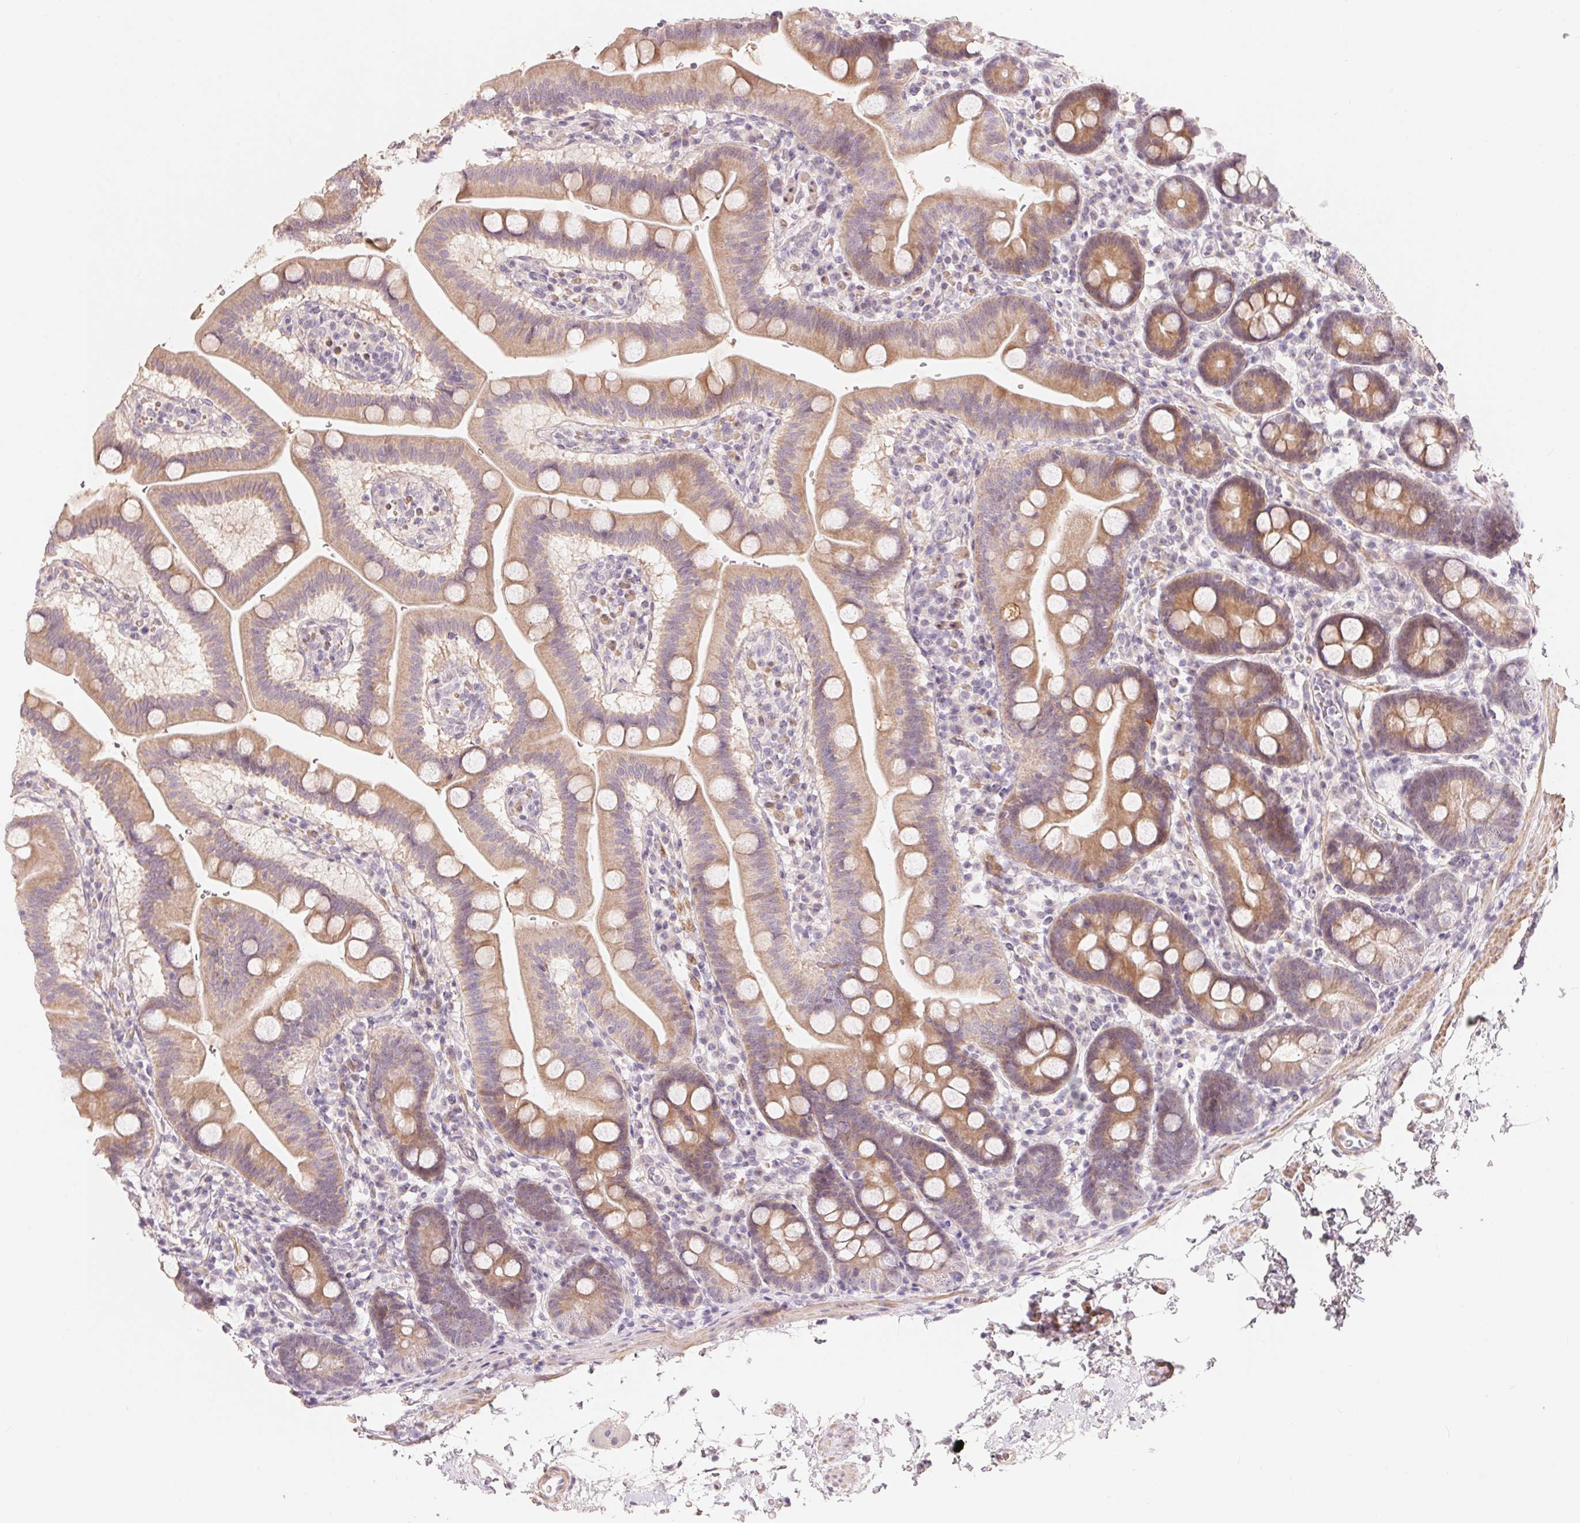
{"staining": {"intensity": "moderate", "quantity": "25%-75%", "location": "cytoplasmic/membranous"}, "tissue": "duodenum", "cell_type": "Glandular cells", "image_type": "normal", "snomed": [{"axis": "morphology", "description": "Normal tissue, NOS"}, {"axis": "topography", "description": "Duodenum"}], "caption": "Immunohistochemistry (IHC) of benign human duodenum shows medium levels of moderate cytoplasmic/membranous expression in about 25%-75% of glandular cells.", "gene": "TP53AIP1", "patient": {"sex": "male", "age": 59}}